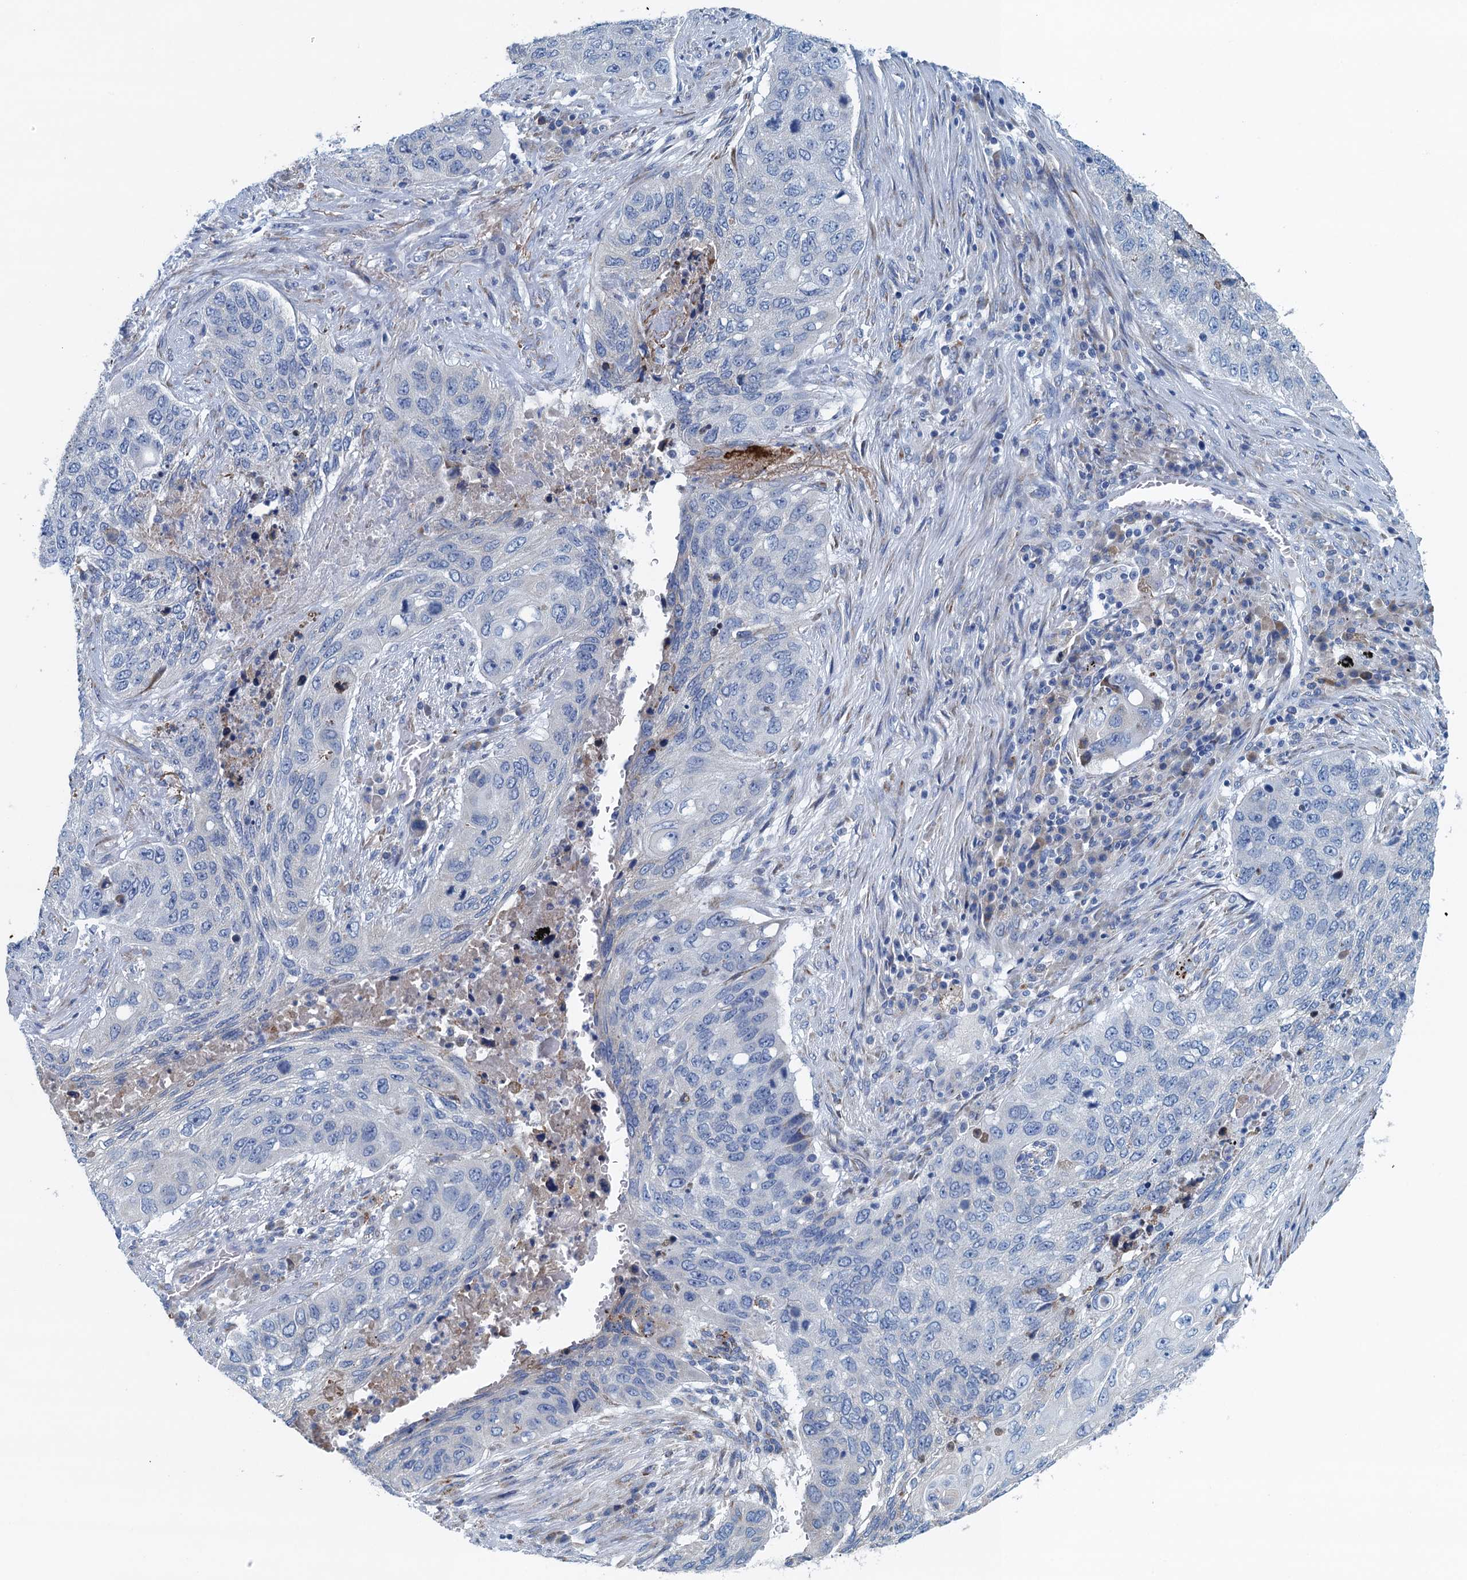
{"staining": {"intensity": "negative", "quantity": "none", "location": "none"}, "tissue": "lung cancer", "cell_type": "Tumor cells", "image_type": "cancer", "snomed": [{"axis": "morphology", "description": "Squamous cell carcinoma, NOS"}, {"axis": "topography", "description": "Lung"}], "caption": "IHC micrograph of human lung cancer (squamous cell carcinoma) stained for a protein (brown), which shows no positivity in tumor cells. (Brightfield microscopy of DAB (3,3'-diaminobenzidine) immunohistochemistry at high magnification).", "gene": "C10orf88", "patient": {"sex": "female", "age": 63}}